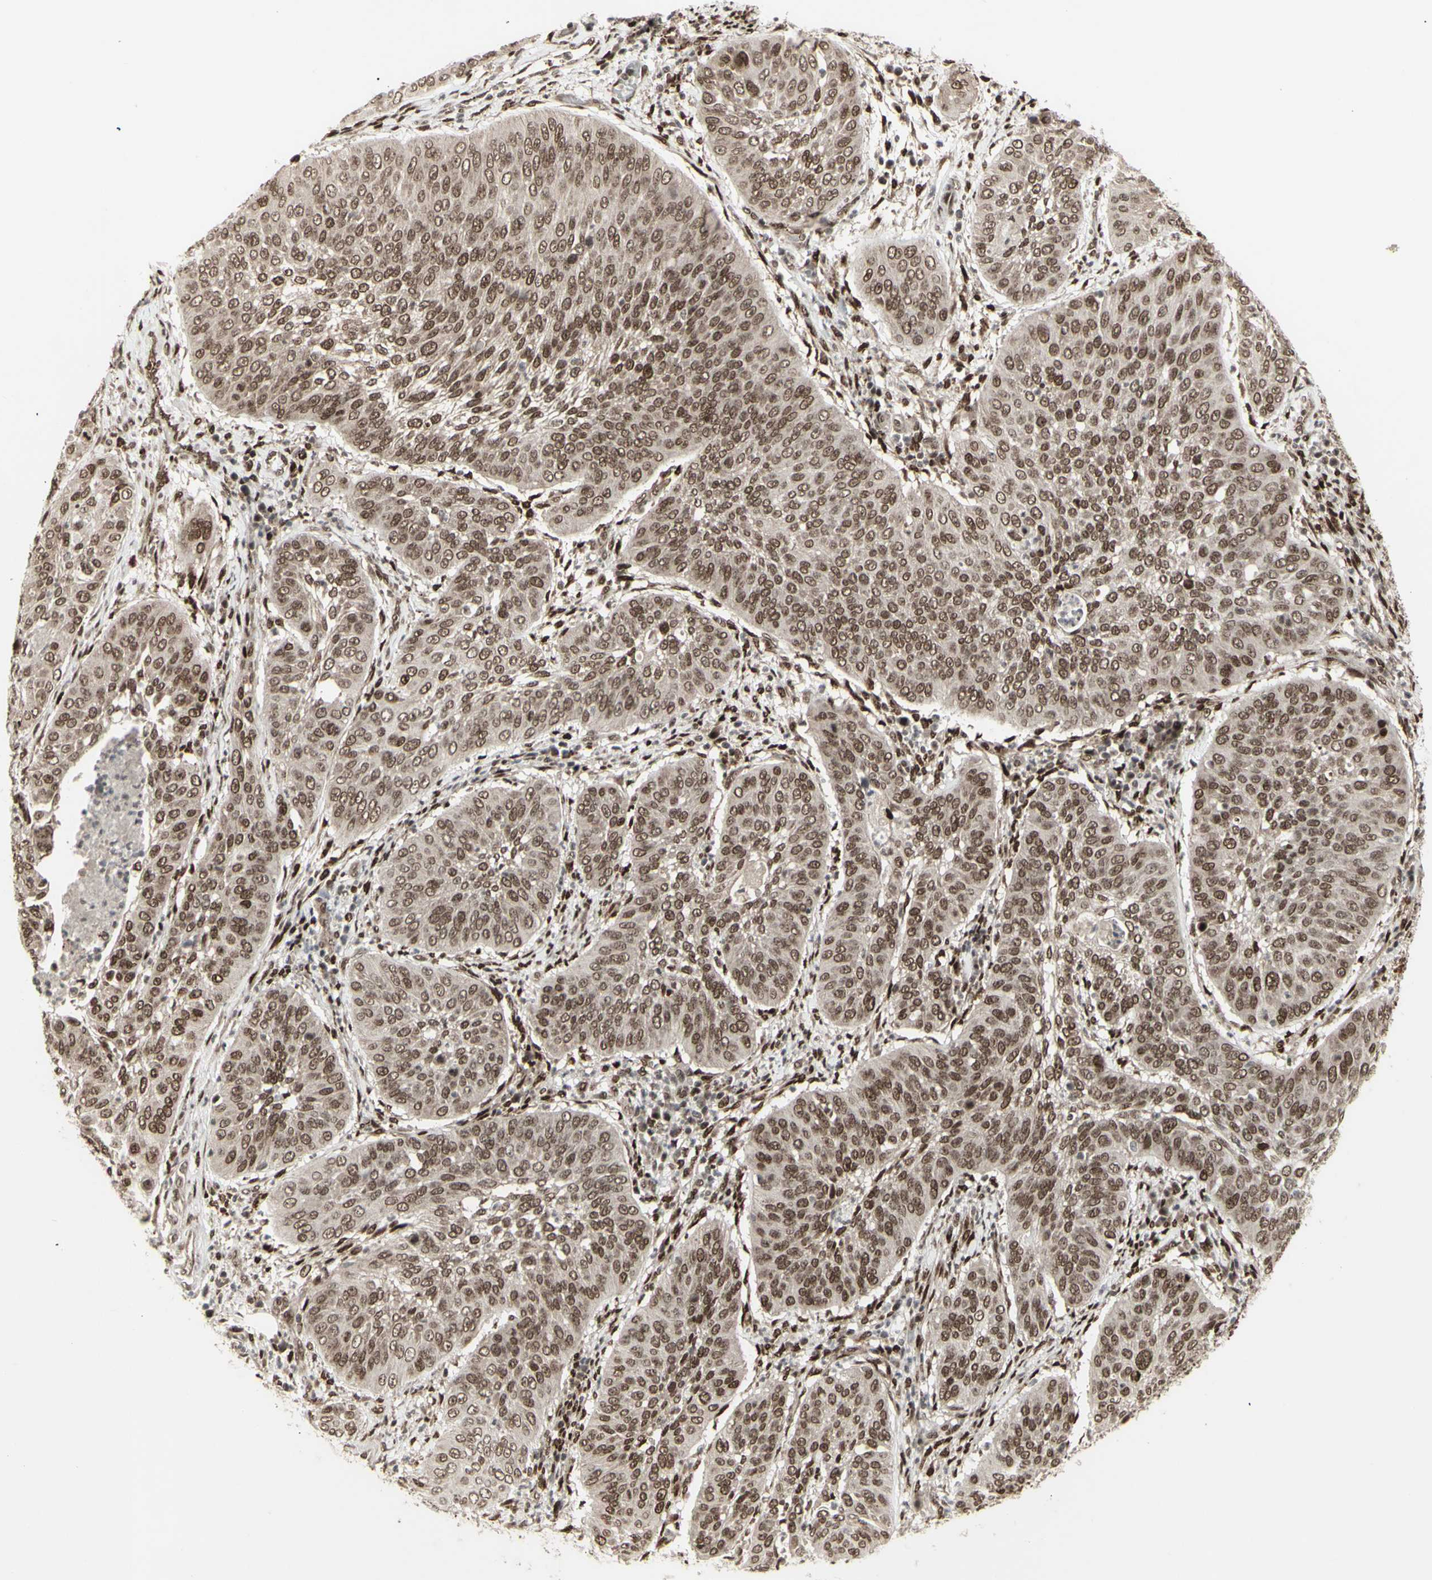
{"staining": {"intensity": "moderate", "quantity": ">75%", "location": "cytoplasmic/membranous,nuclear"}, "tissue": "cervical cancer", "cell_type": "Tumor cells", "image_type": "cancer", "snomed": [{"axis": "morphology", "description": "Normal tissue, NOS"}, {"axis": "morphology", "description": "Squamous cell carcinoma, NOS"}, {"axis": "topography", "description": "Cervix"}], "caption": "Protein staining displays moderate cytoplasmic/membranous and nuclear staining in about >75% of tumor cells in cervical cancer (squamous cell carcinoma).", "gene": "CBX1", "patient": {"sex": "female", "age": 39}}